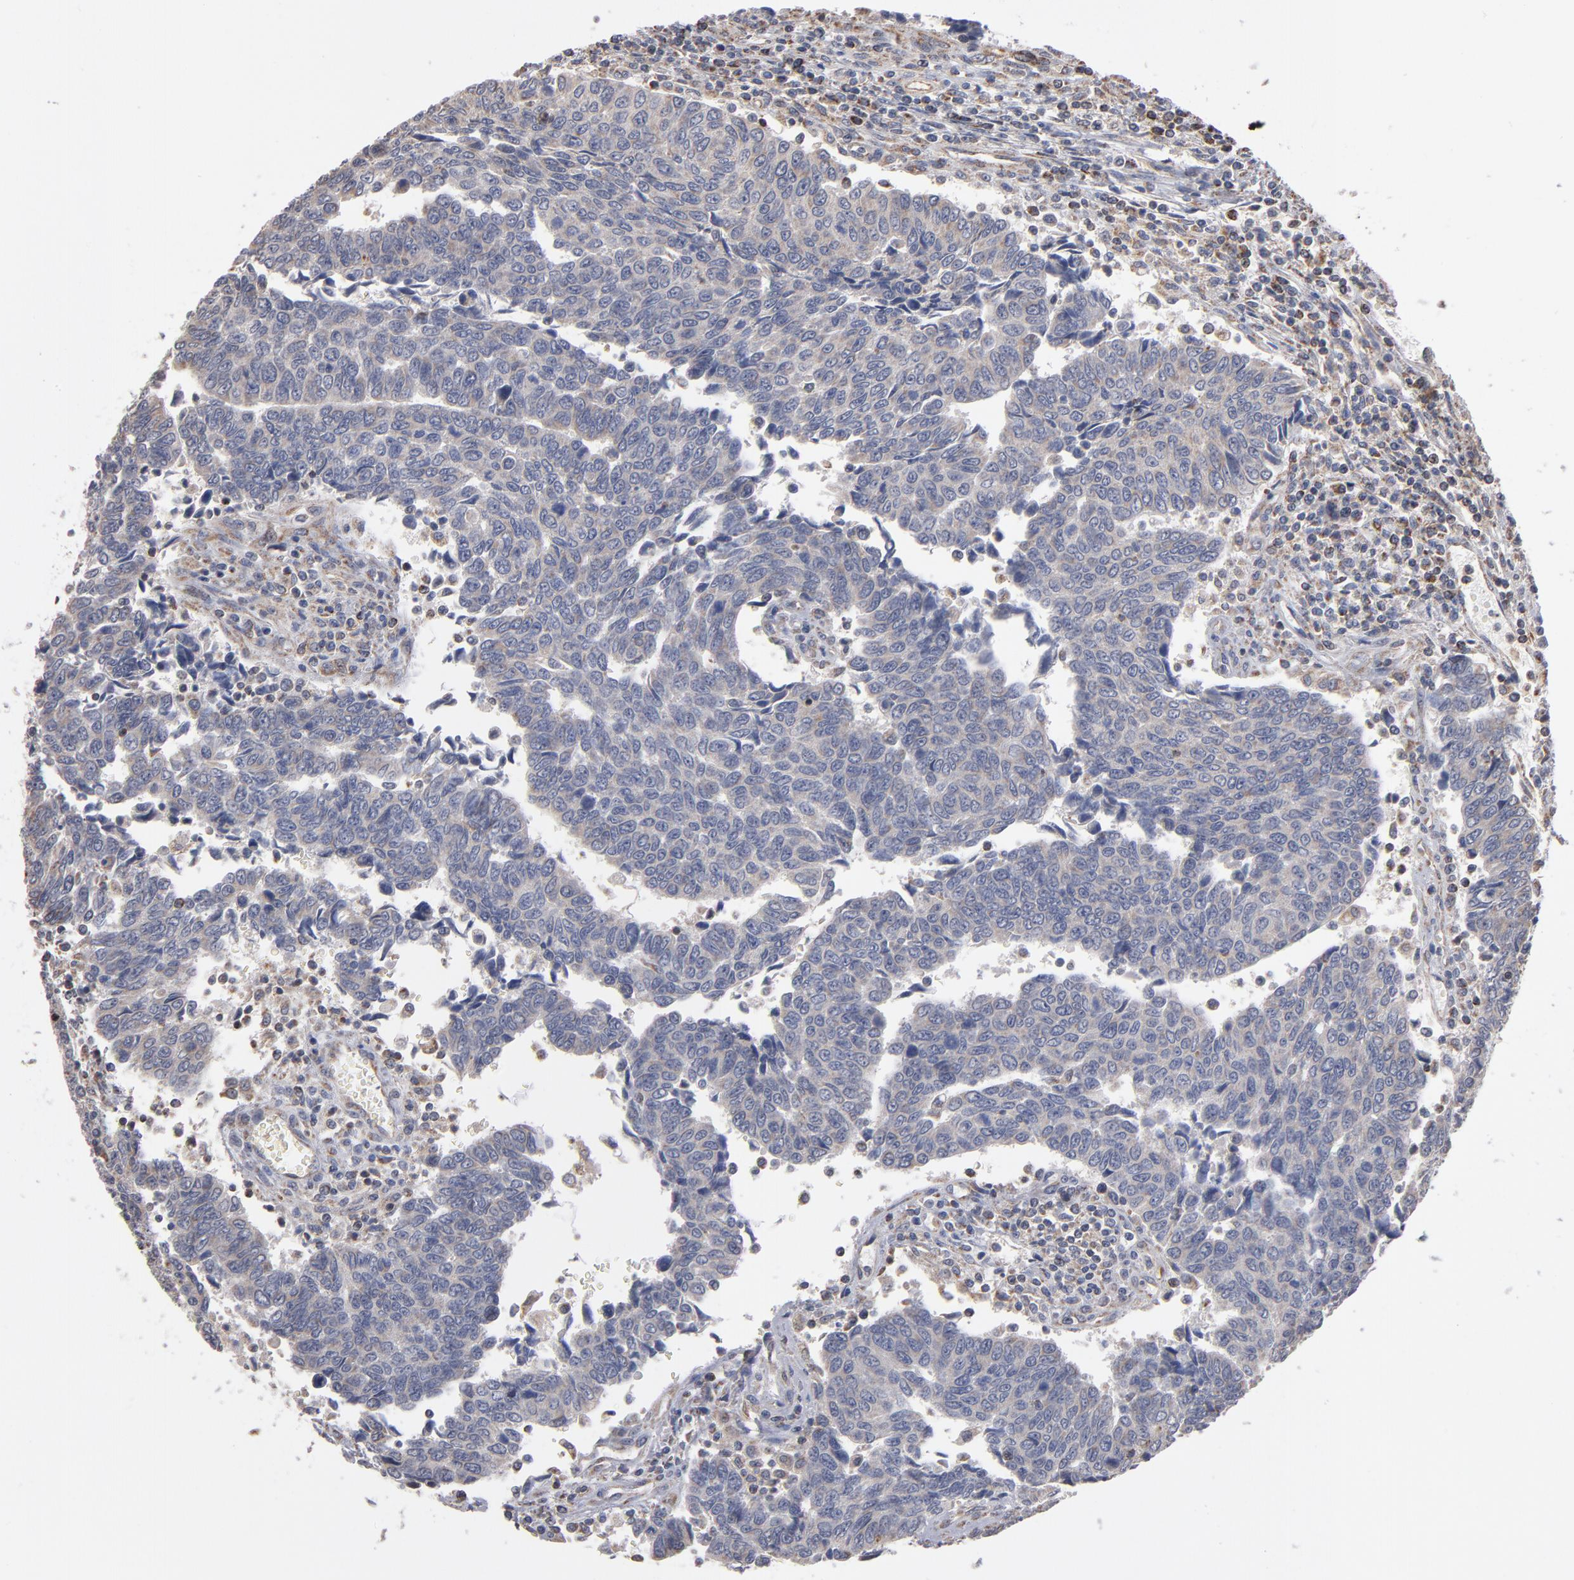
{"staining": {"intensity": "weak", "quantity": ">75%", "location": "cytoplasmic/membranous"}, "tissue": "urothelial cancer", "cell_type": "Tumor cells", "image_type": "cancer", "snomed": [{"axis": "morphology", "description": "Urothelial carcinoma, High grade"}, {"axis": "topography", "description": "Urinary bladder"}], "caption": "Urothelial cancer stained for a protein displays weak cytoplasmic/membranous positivity in tumor cells. Nuclei are stained in blue.", "gene": "MIPOL1", "patient": {"sex": "male", "age": 86}}